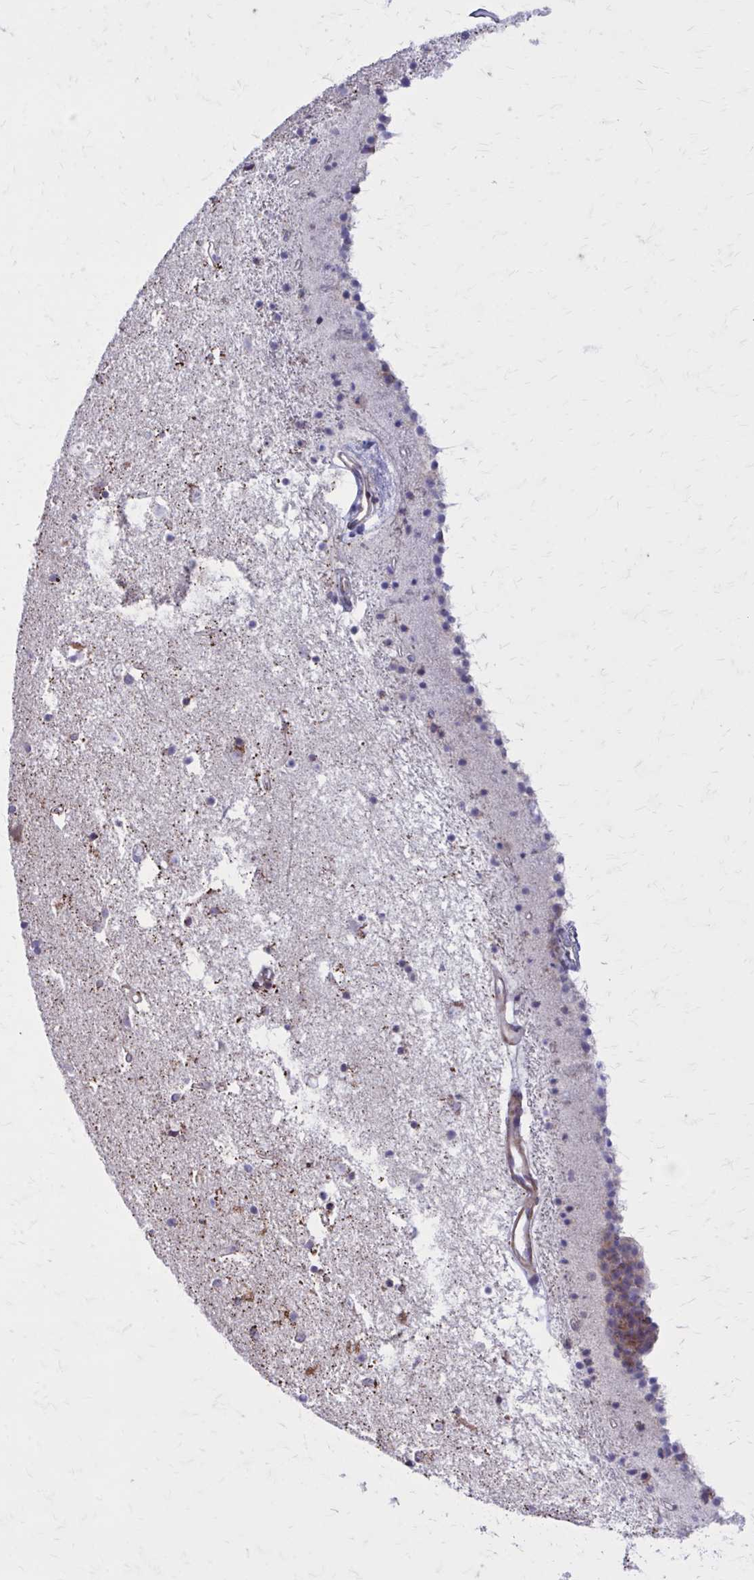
{"staining": {"intensity": "moderate", "quantity": "<25%", "location": "cytoplasmic/membranous"}, "tissue": "caudate", "cell_type": "Glial cells", "image_type": "normal", "snomed": [{"axis": "morphology", "description": "Normal tissue, NOS"}, {"axis": "topography", "description": "Lateral ventricle wall"}], "caption": "A high-resolution image shows immunohistochemistry (IHC) staining of normal caudate, which reveals moderate cytoplasmic/membranous expression in about <25% of glial cells.", "gene": "GIGYF2", "patient": {"sex": "female", "age": 71}}